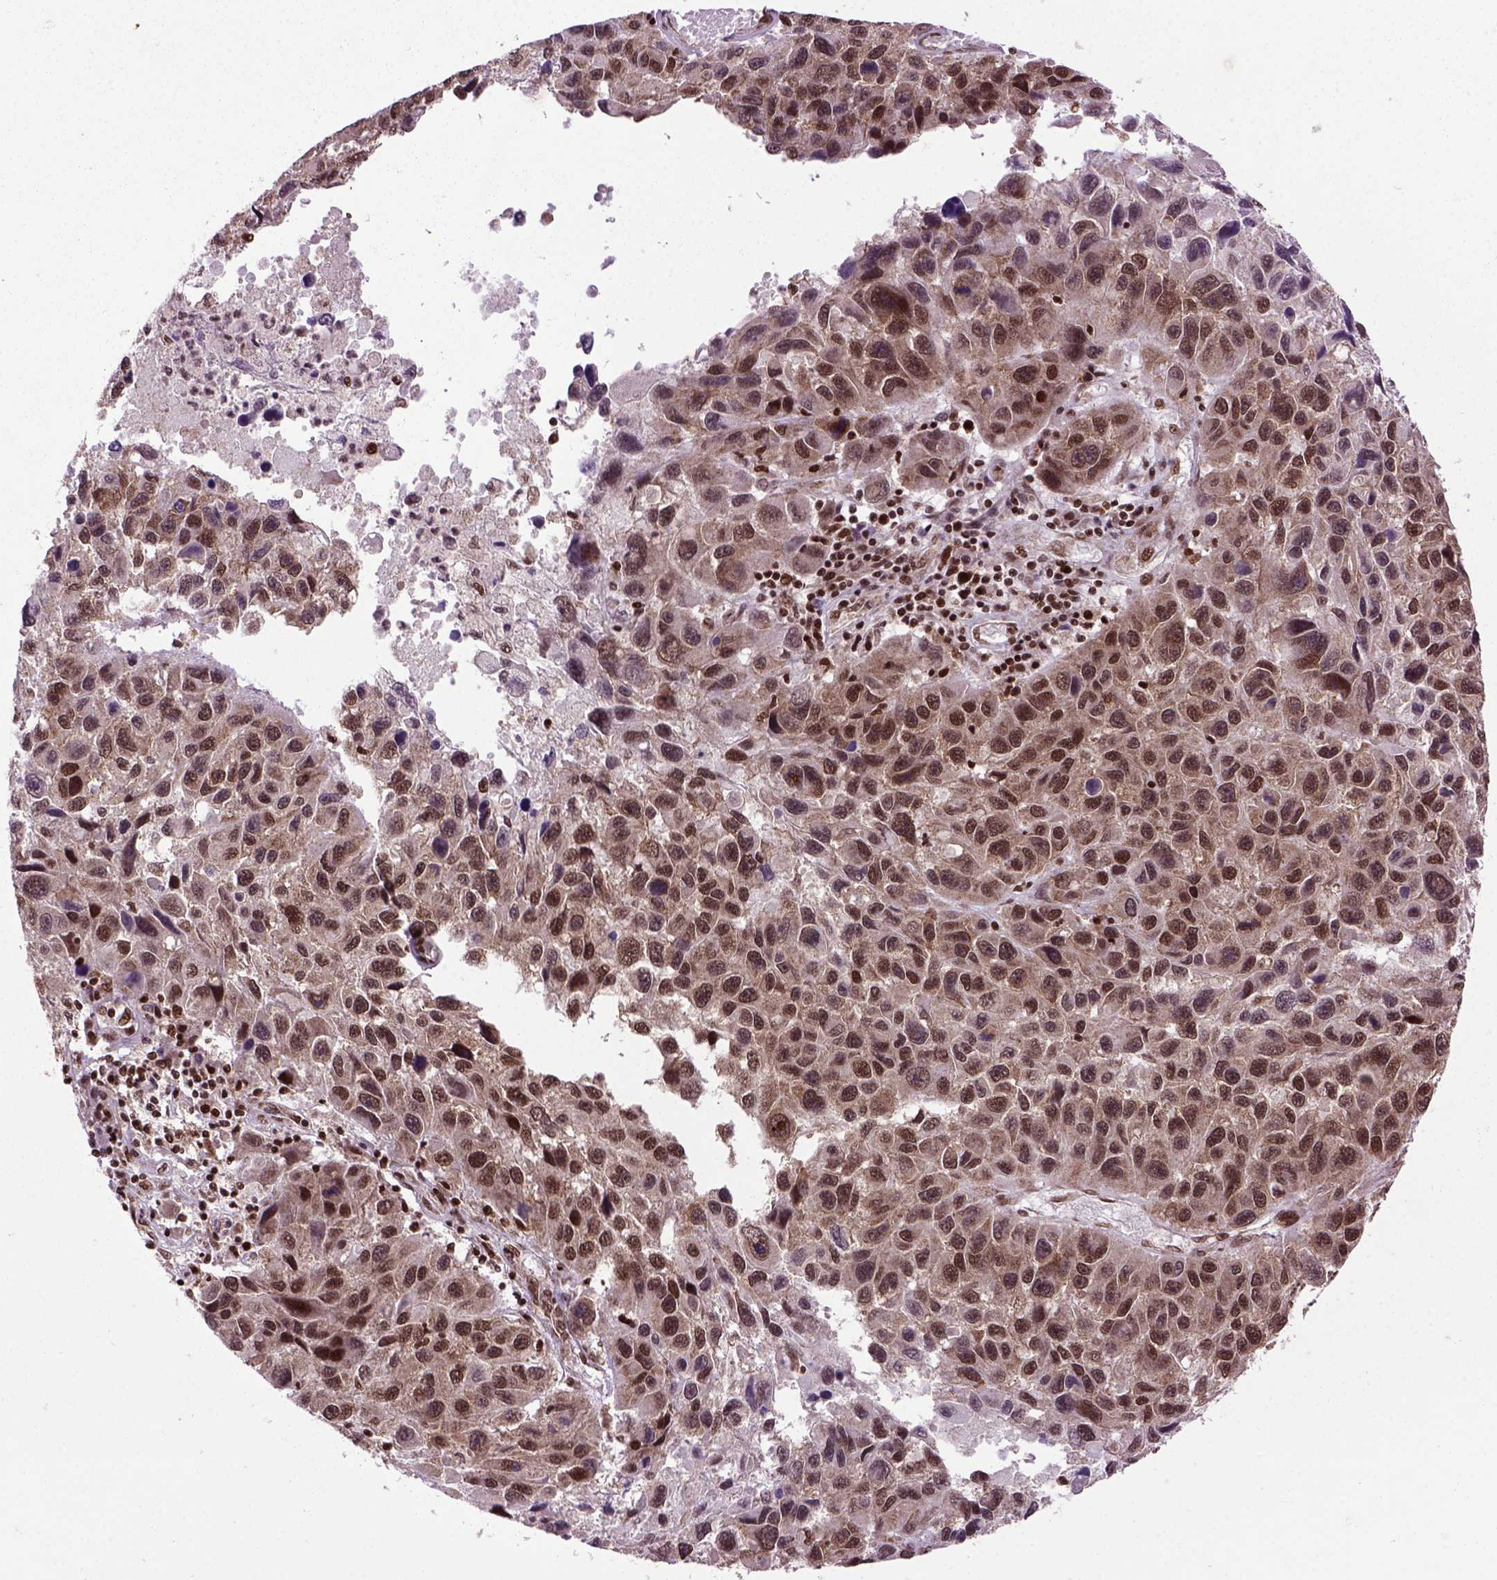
{"staining": {"intensity": "strong", "quantity": ">75%", "location": "cytoplasmic/membranous,nuclear"}, "tissue": "melanoma", "cell_type": "Tumor cells", "image_type": "cancer", "snomed": [{"axis": "morphology", "description": "Malignant melanoma, NOS"}, {"axis": "topography", "description": "Skin"}], "caption": "Approximately >75% of tumor cells in malignant melanoma display strong cytoplasmic/membranous and nuclear protein staining as visualized by brown immunohistochemical staining.", "gene": "CELF1", "patient": {"sex": "male", "age": 53}}